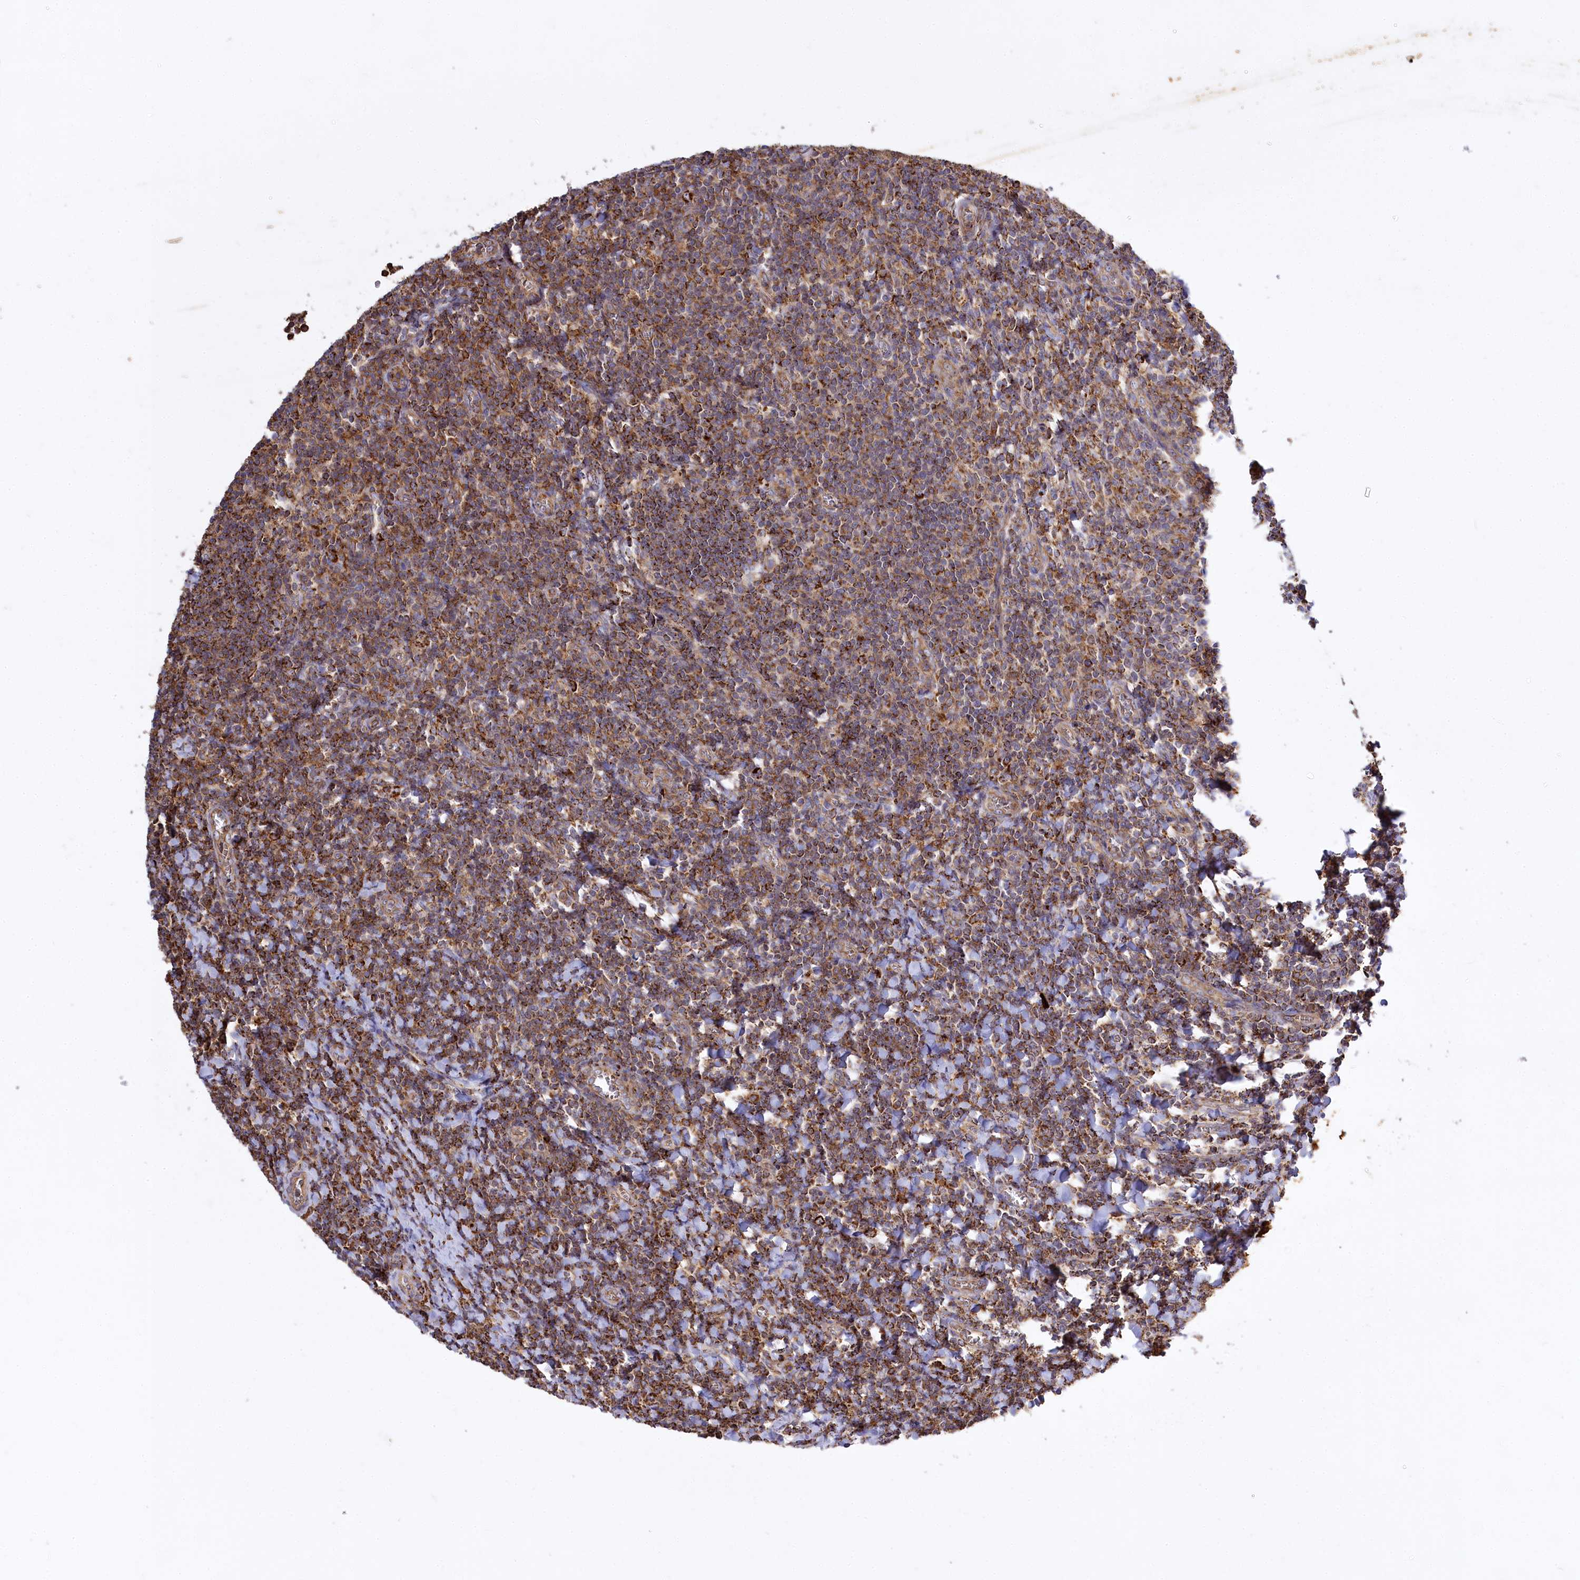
{"staining": {"intensity": "strong", "quantity": ">75%", "location": "cytoplasmic/membranous"}, "tissue": "tonsil", "cell_type": "Germinal center cells", "image_type": "normal", "snomed": [{"axis": "morphology", "description": "Normal tissue, NOS"}, {"axis": "topography", "description": "Tonsil"}], "caption": "Protein expression by immunohistochemistry demonstrates strong cytoplasmic/membranous expression in about >75% of germinal center cells in normal tonsil.", "gene": "CARD19", "patient": {"sex": "male", "age": 27}}